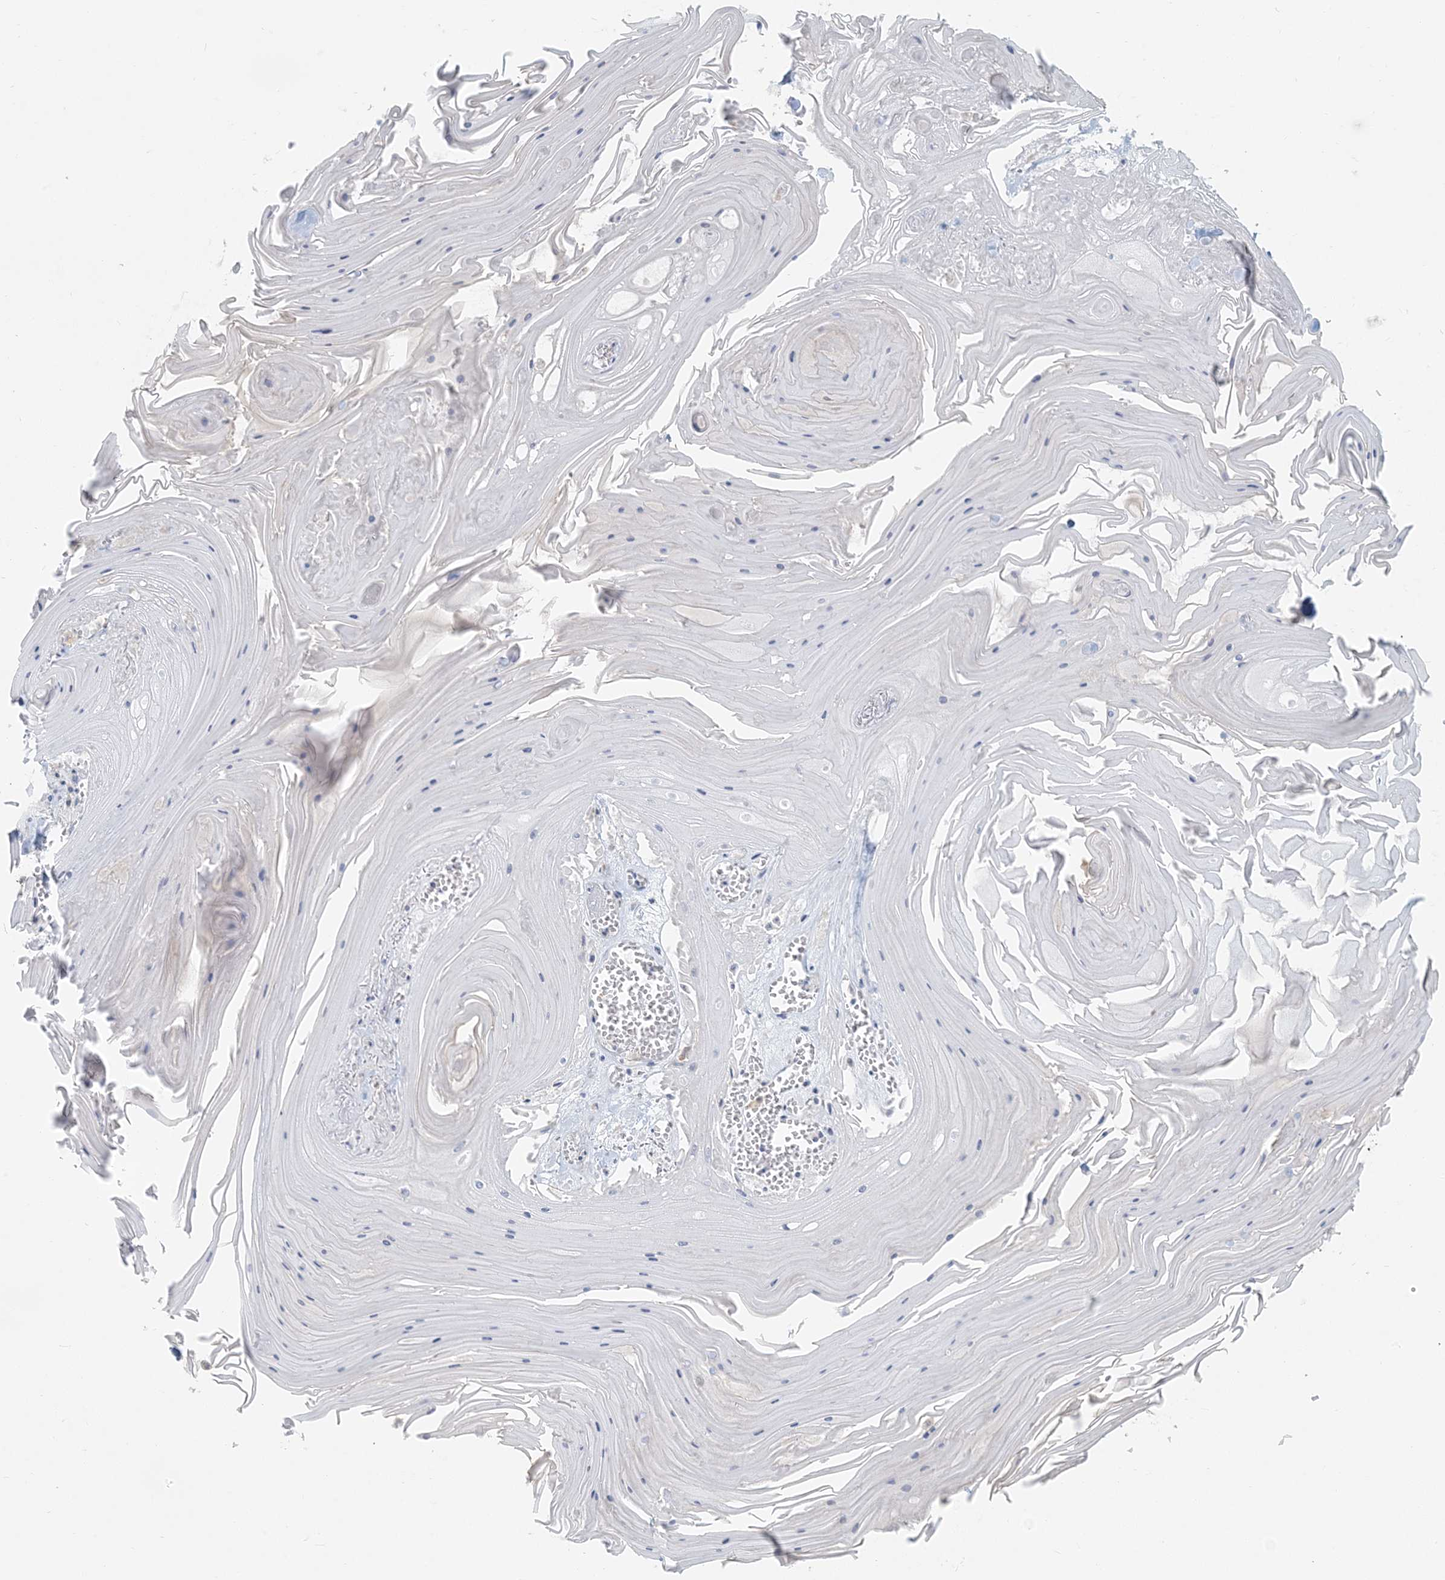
{"staining": {"intensity": "negative", "quantity": "none", "location": "none"}, "tissue": "skin cancer", "cell_type": "Tumor cells", "image_type": "cancer", "snomed": [{"axis": "morphology", "description": "Squamous cell carcinoma, NOS"}, {"axis": "topography", "description": "Skin"}], "caption": "A high-resolution micrograph shows immunohistochemistry staining of squamous cell carcinoma (skin), which demonstrates no significant positivity in tumor cells.", "gene": "HACL1", "patient": {"sex": "male", "age": 74}}